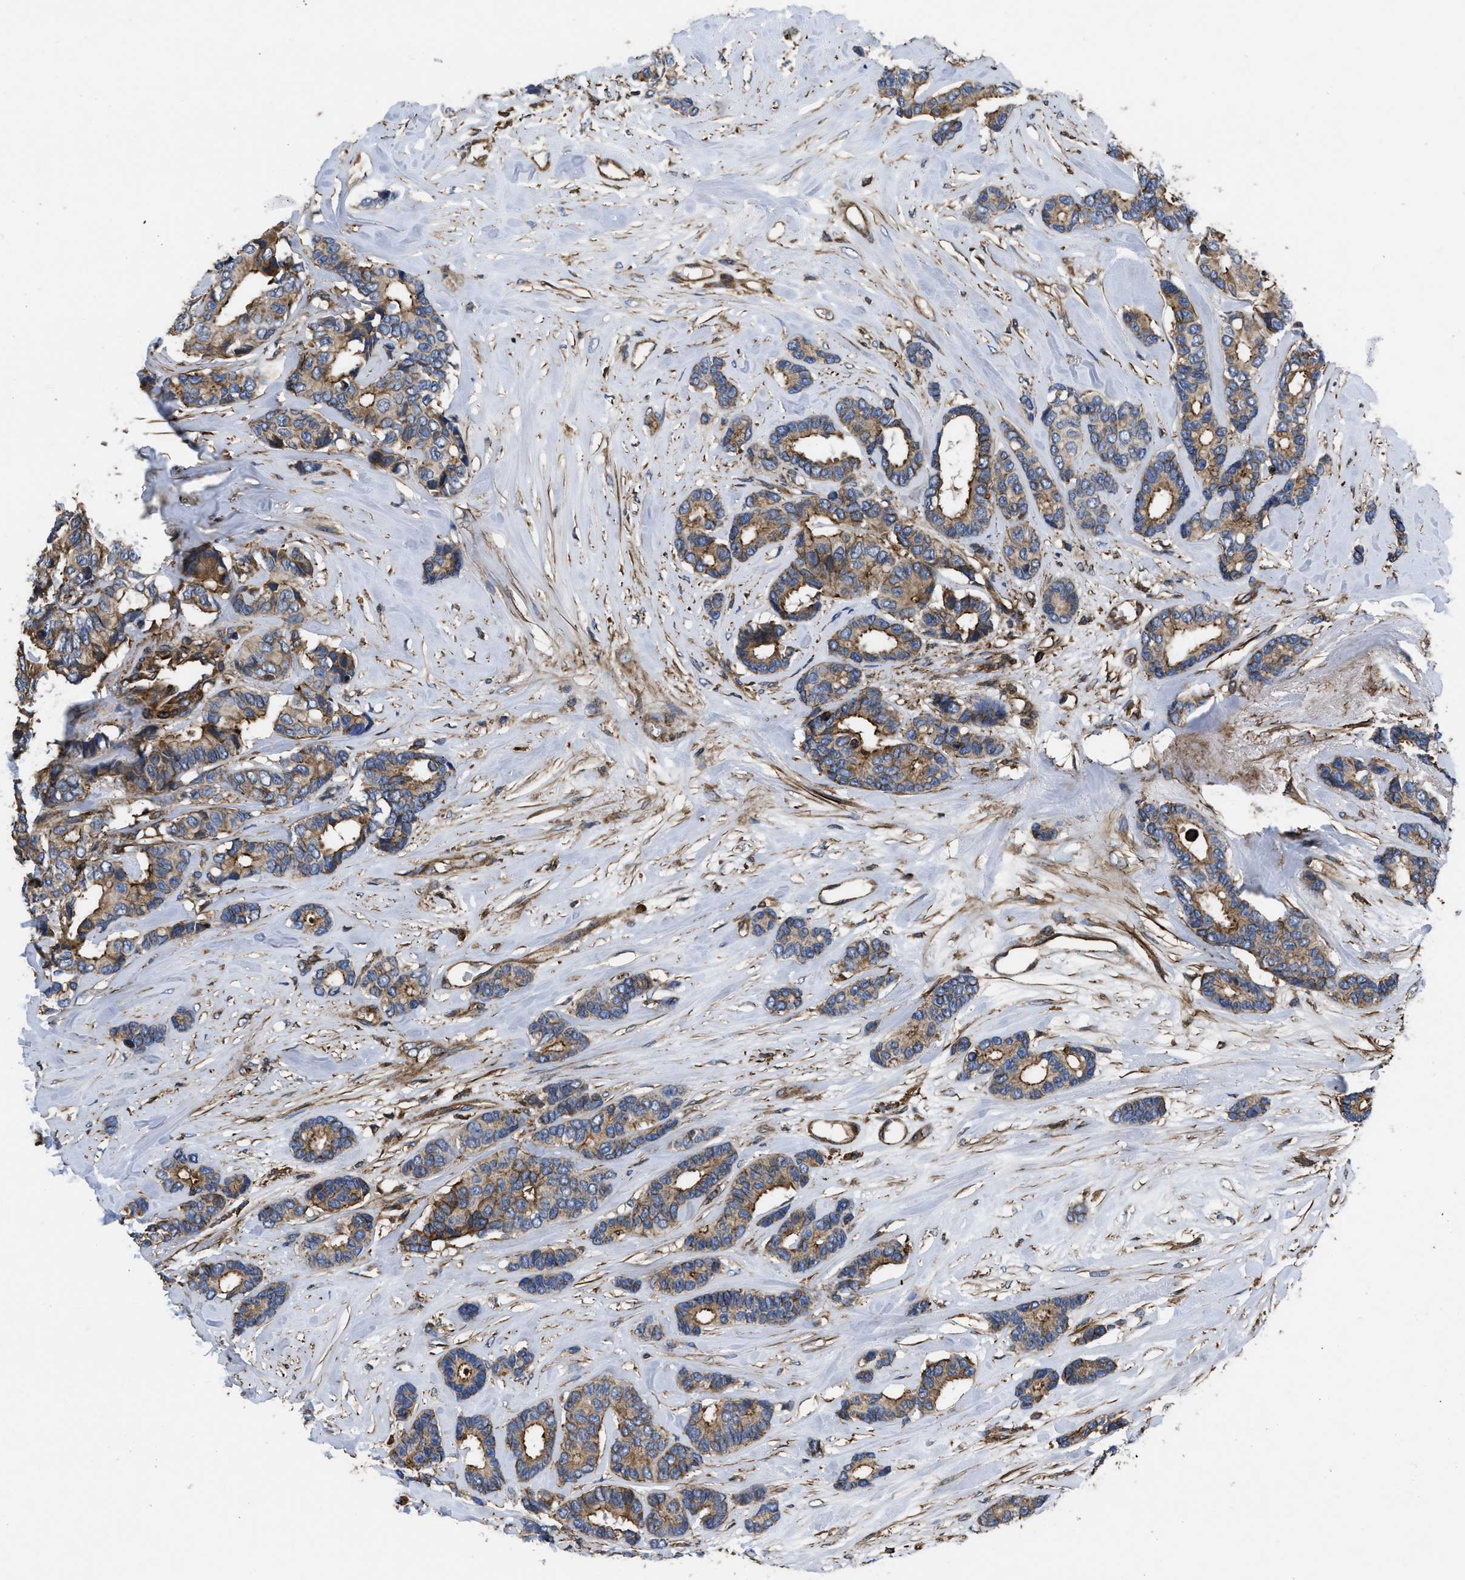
{"staining": {"intensity": "moderate", "quantity": ">75%", "location": "cytoplasmic/membranous"}, "tissue": "breast cancer", "cell_type": "Tumor cells", "image_type": "cancer", "snomed": [{"axis": "morphology", "description": "Duct carcinoma"}, {"axis": "topography", "description": "Breast"}], "caption": "Approximately >75% of tumor cells in breast invasive ductal carcinoma reveal moderate cytoplasmic/membranous protein expression as visualized by brown immunohistochemical staining.", "gene": "SCUBE2", "patient": {"sex": "female", "age": 87}}